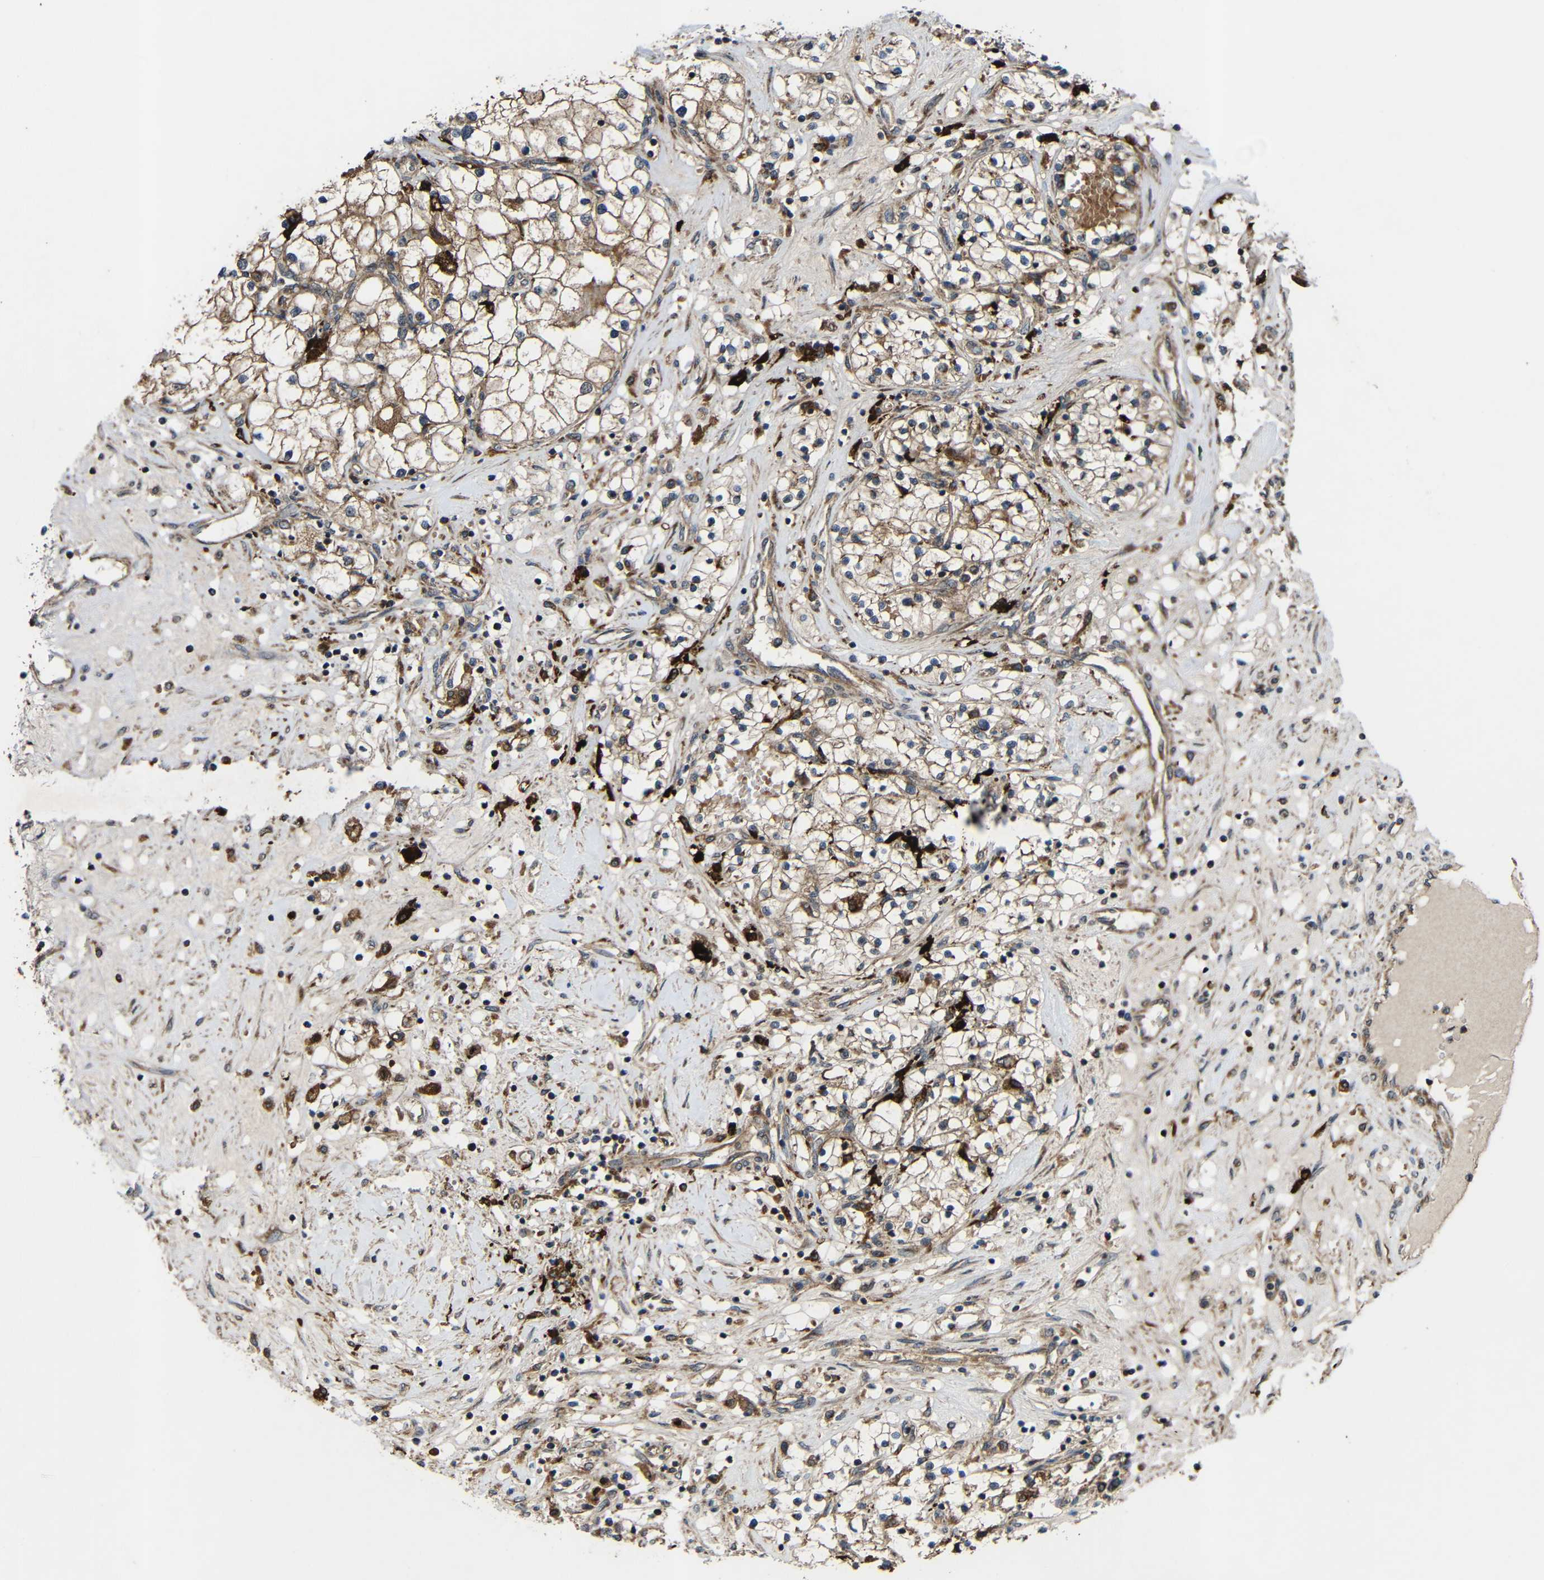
{"staining": {"intensity": "moderate", "quantity": ">75%", "location": "cytoplasmic/membranous"}, "tissue": "renal cancer", "cell_type": "Tumor cells", "image_type": "cancer", "snomed": [{"axis": "morphology", "description": "Adenocarcinoma, NOS"}, {"axis": "topography", "description": "Kidney"}], "caption": "The photomicrograph displays a brown stain indicating the presence of a protein in the cytoplasmic/membranous of tumor cells in renal cancer (adenocarcinoma).", "gene": "C1GALT1", "patient": {"sex": "male", "age": 68}}